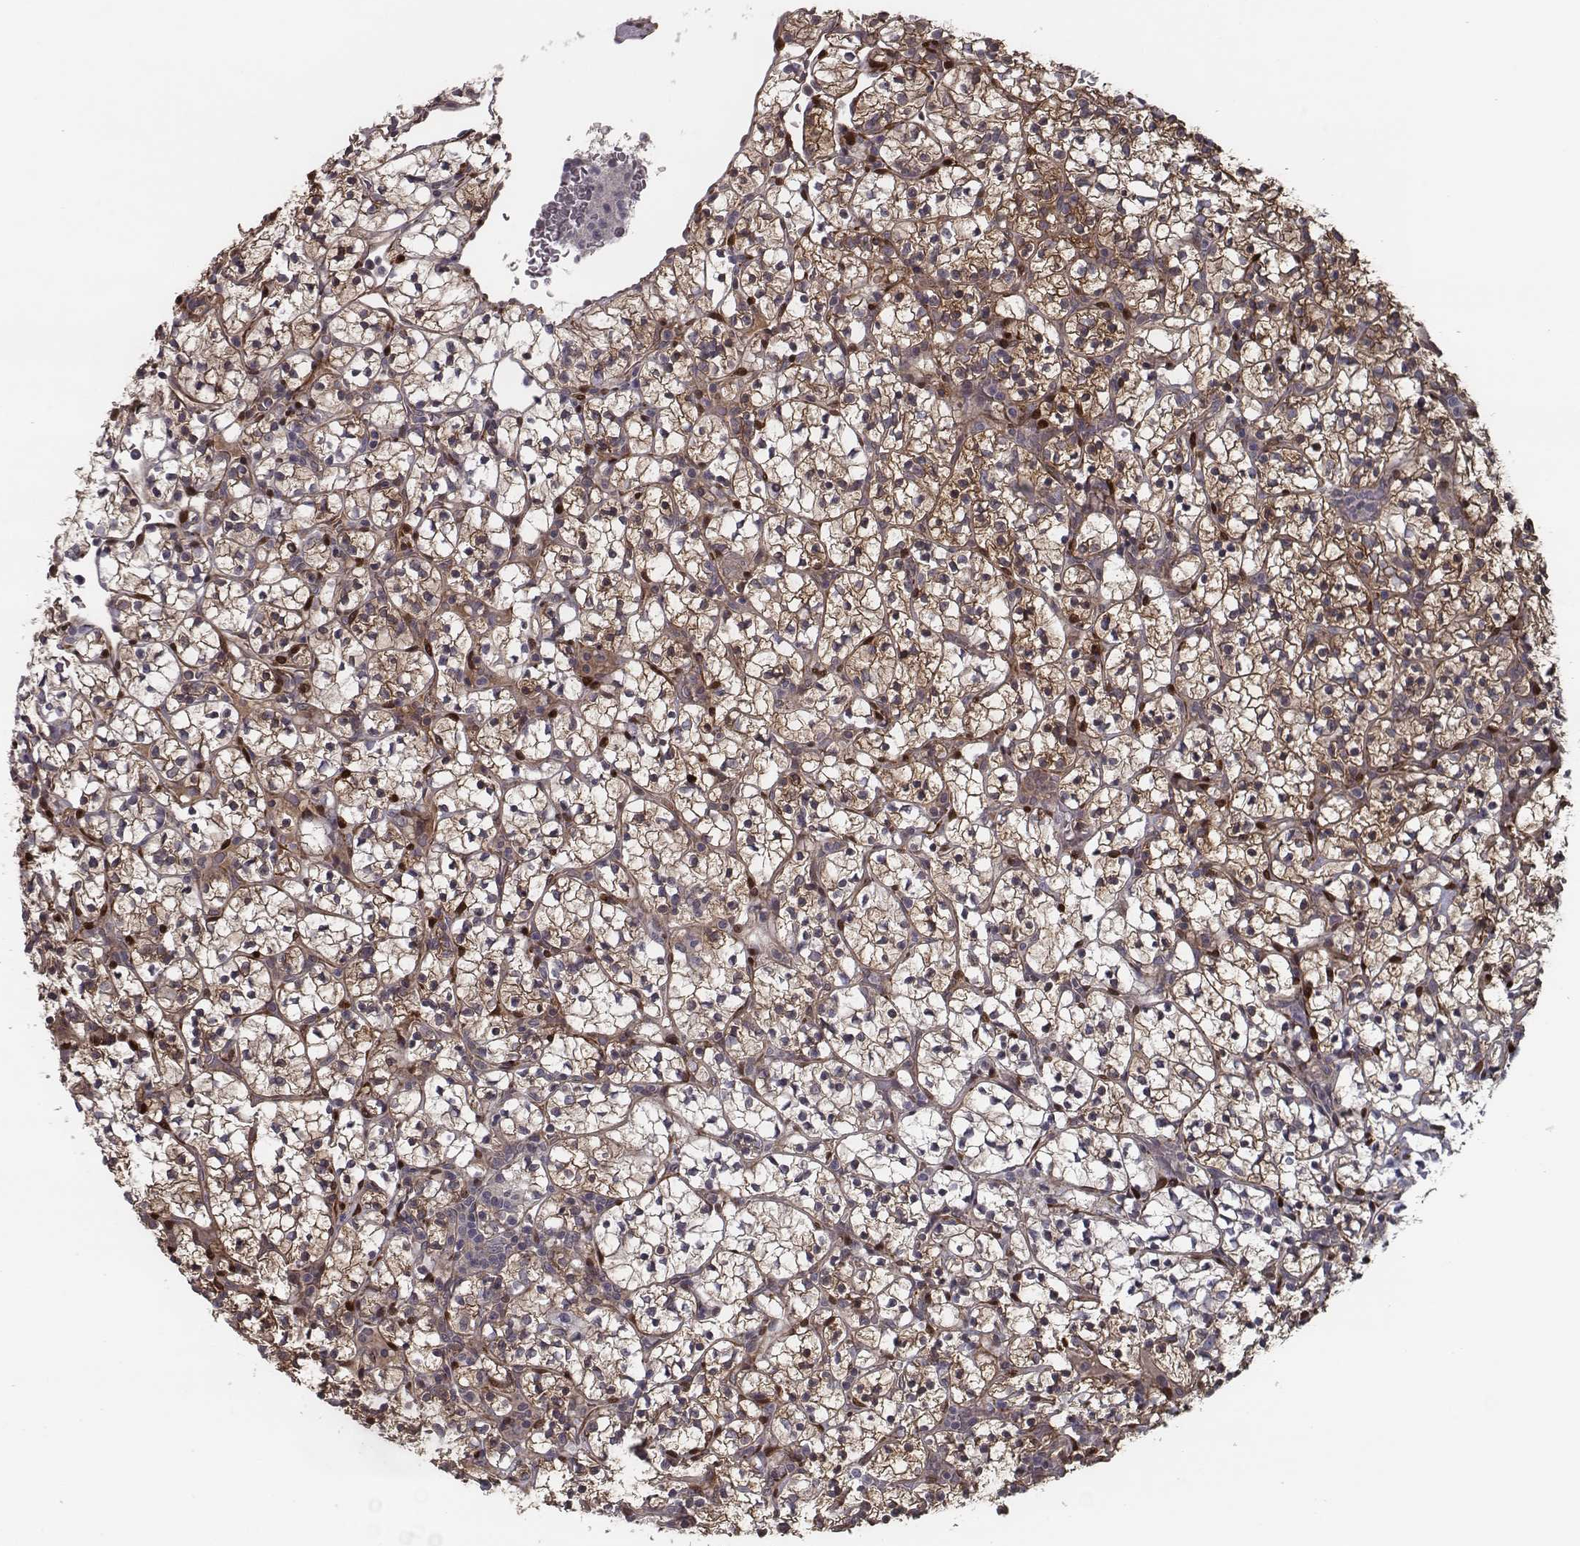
{"staining": {"intensity": "strong", "quantity": ">75%", "location": "cytoplasmic/membranous"}, "tissue": "renal cancer", "cell_type": "Tumor cells", "image_type": "cancer", "snomed": [{"axis": "morphology", "description": "Adenocarcinoma, NOS"}, {"axis": "topography", "description": "Kidney"}], "caption": "Renal cancer (adenocarcinoma) stained for a protein (brown) displays strong cytoplasmic/membranous positive positivity in about >75% of tumor cells.", "gene": "ISYNA1", "patient": {"sex": "female", "age": 89}}